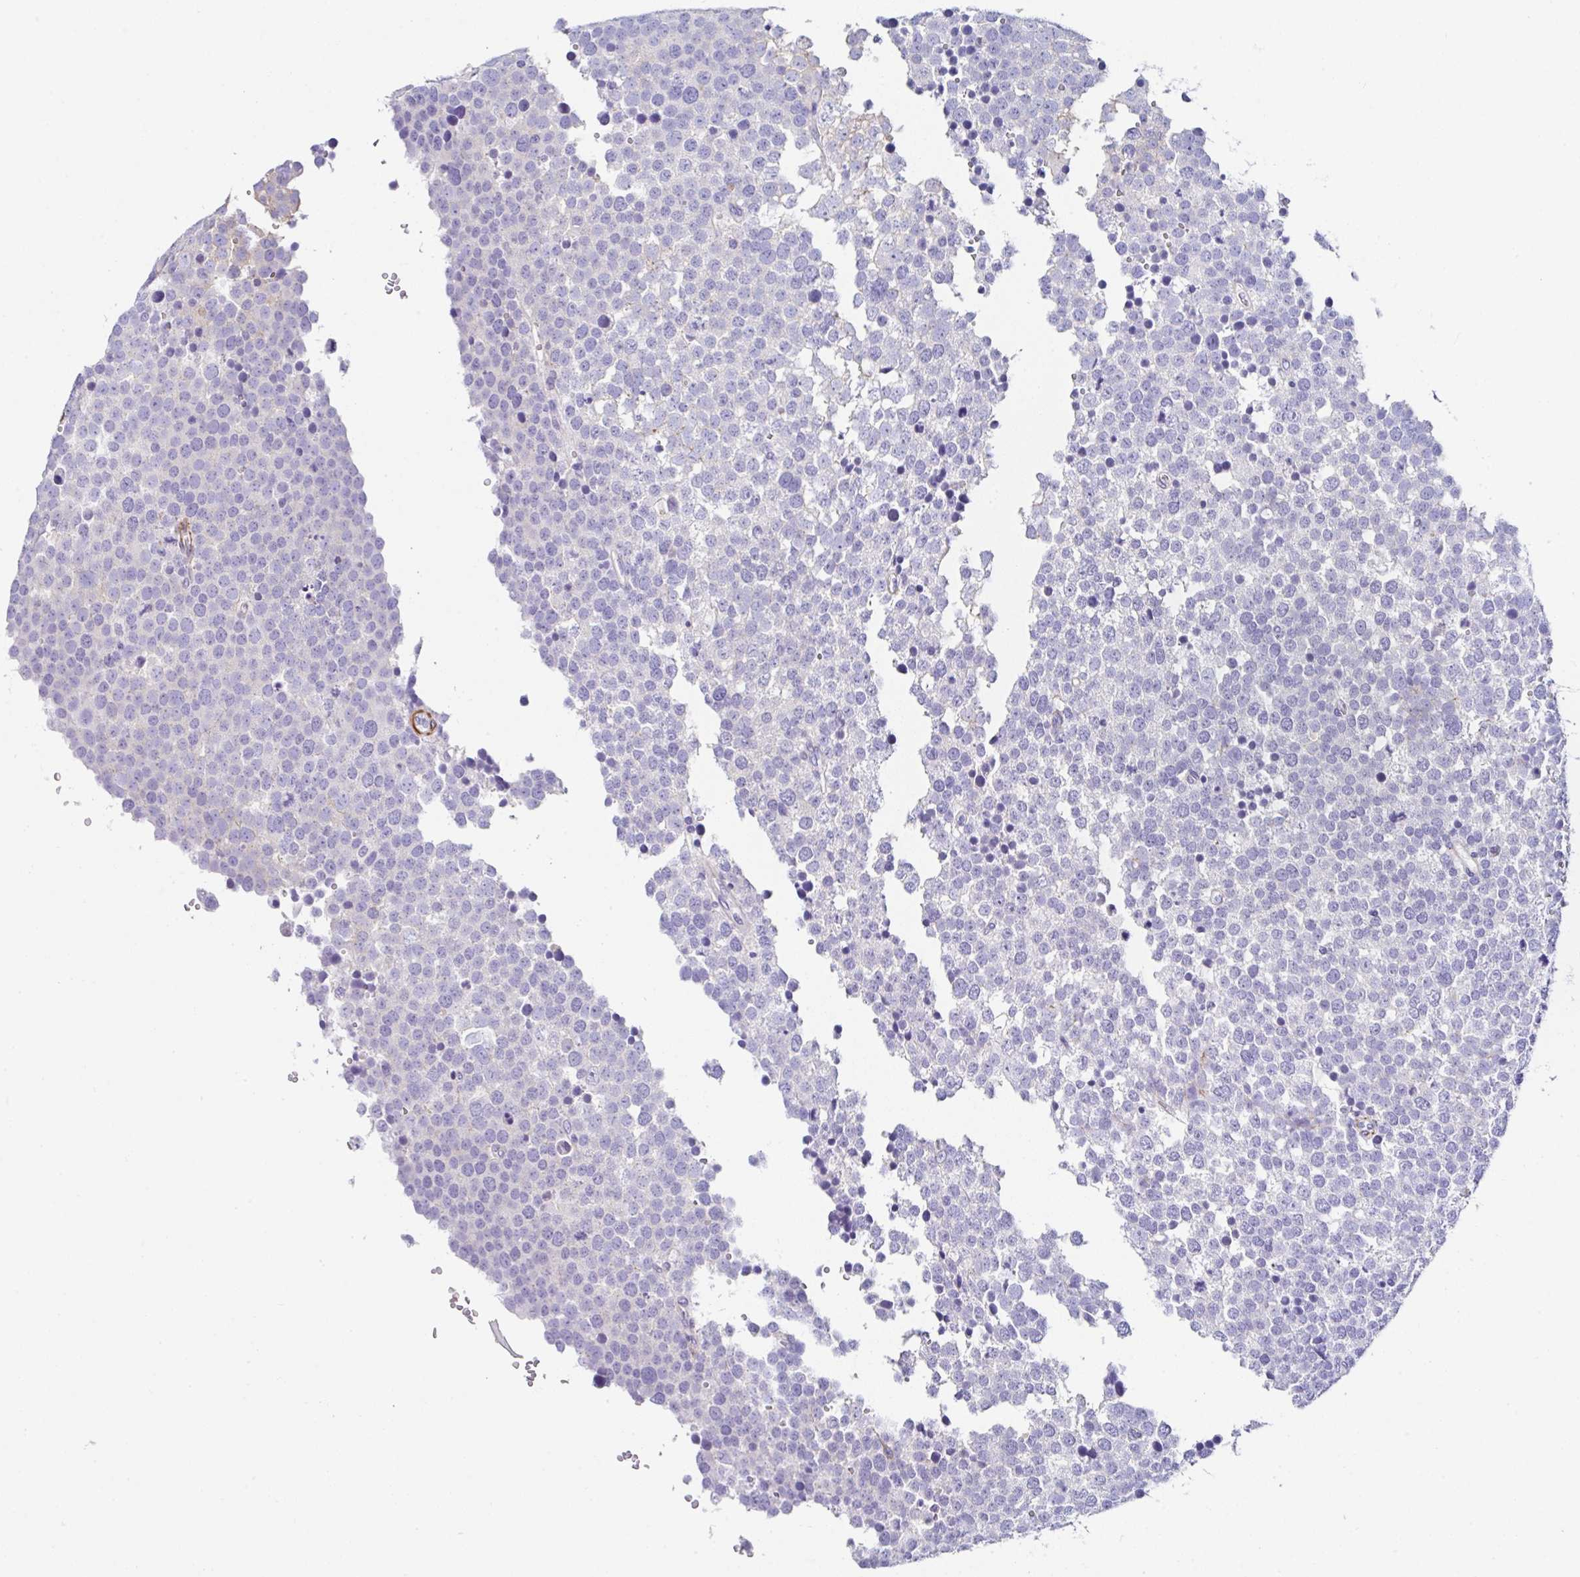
{"staining": {"intensity": "negative", "quantity": "none", "location": "none"}, "tissue": "testis cancer", "cell_type": "Tumor cells", "image_type": "cancer", "snomed": [{"axis": "morphology", "description": "Seminoma, NOS"}, {"axis": "topography", "description": "Testis"}], "caption": "Immunohistochemistry micrograph of seminoma (testis) stained for a protein (brown), which reveals no positivity in tumor cells. The staining is performed using DAB (3,3'-diaminobenzidine) brown chromogen with nuclei counter-stained in using hematoxylin.", "gene": "PPFIA4", "patient": {"sex": "male", "age": 71}}